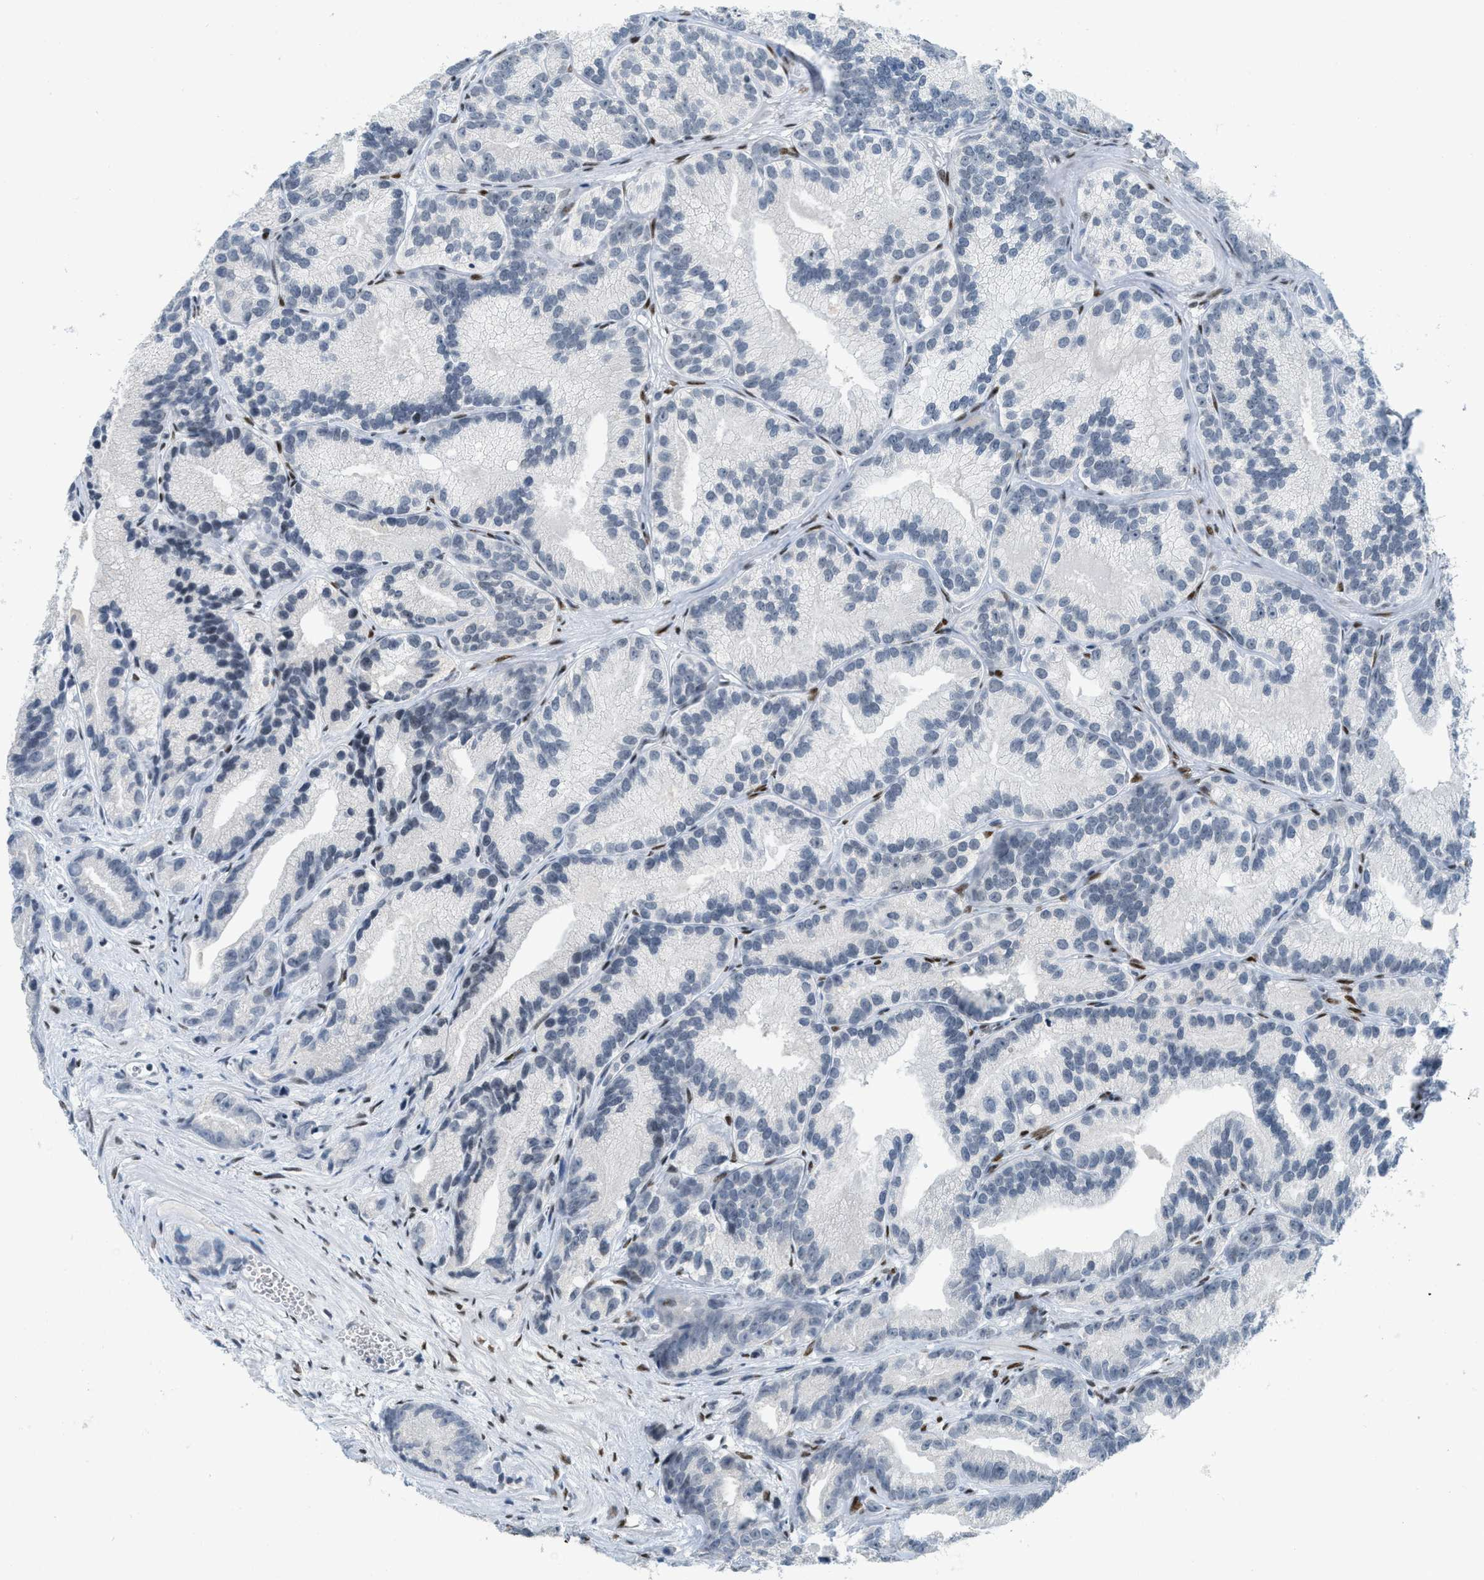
{"staining": {"intensity": "negative", "quantity": "none", "location": "none"}, "tissue": "prostate cancer", "cell_type": "Tumor cells", "image_type": "cancer", "snomed": [{"axis": "morphology", "description": "Adenocarcinoma, Low grade"}, {"axis": "topography", "description": "Prostate"}], "caption": "DAB (3,3'-diaminobenzidine) immunohistochemical staining of human low-grade adenocarcinoma (prostate) reveals no significant expression in tumor cells.", "gene": "PBX1", "patient": {"sex": "male", "age": 89}}